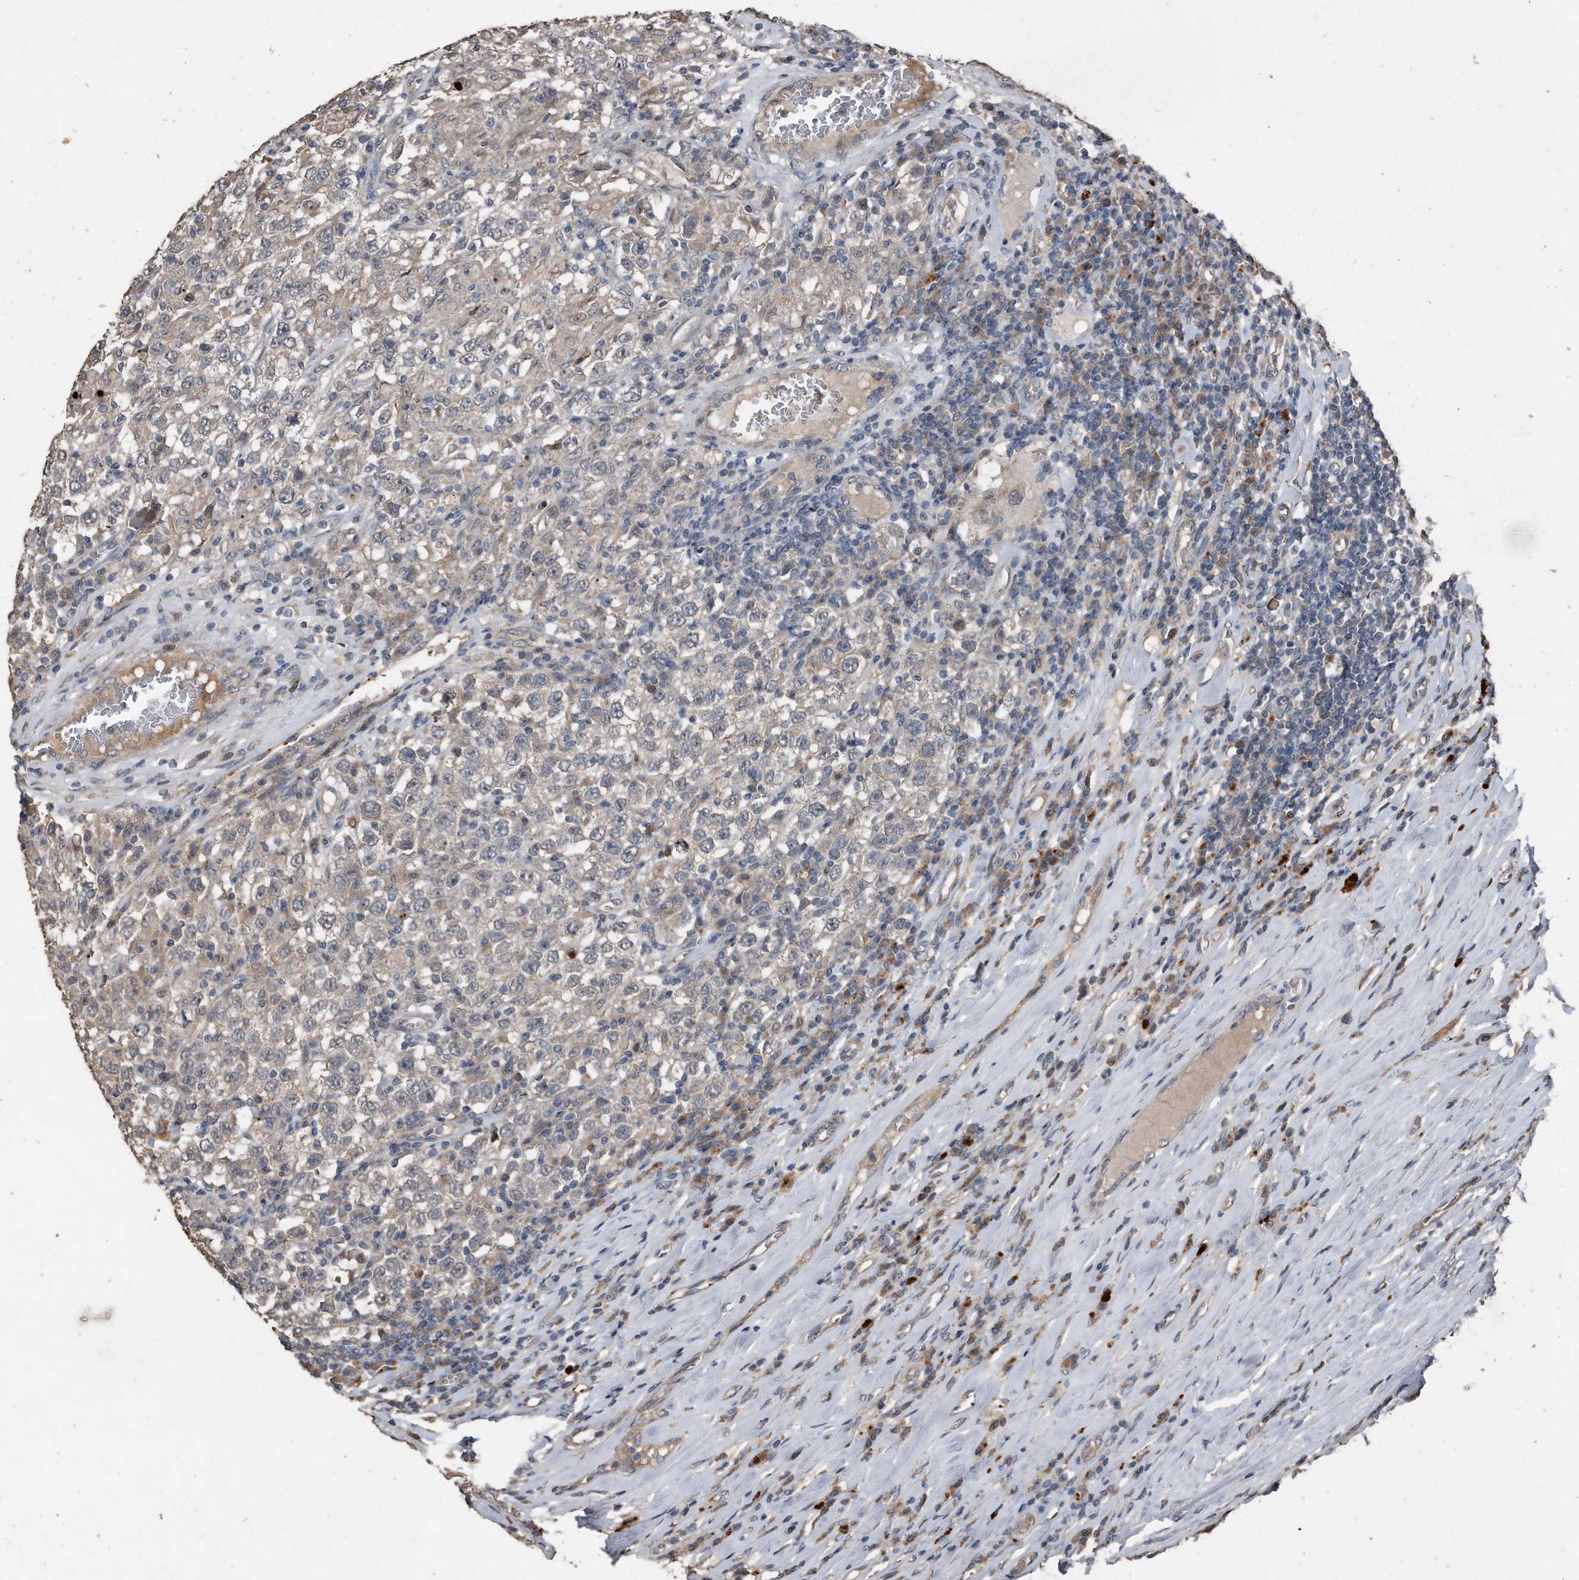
{"staining": {"intensity": "negative", "quantity": "none", "location": "none"}, "tissue": "testis cancer", "cell_type": "Tumor cells", "image_type": "cancer", "snomed": [{"axis": "morphology", "description": "Seminoma, NOS"}, {"axis": "topography", "description": "Testis"}], "caption": "Testis cancer (seminoma) stained for a protein using immunohistochemistry (IHC) displays no positivity tumor cells.", "gene": "ANKRD10", "patient": {"sex": "male", "age": 41}}